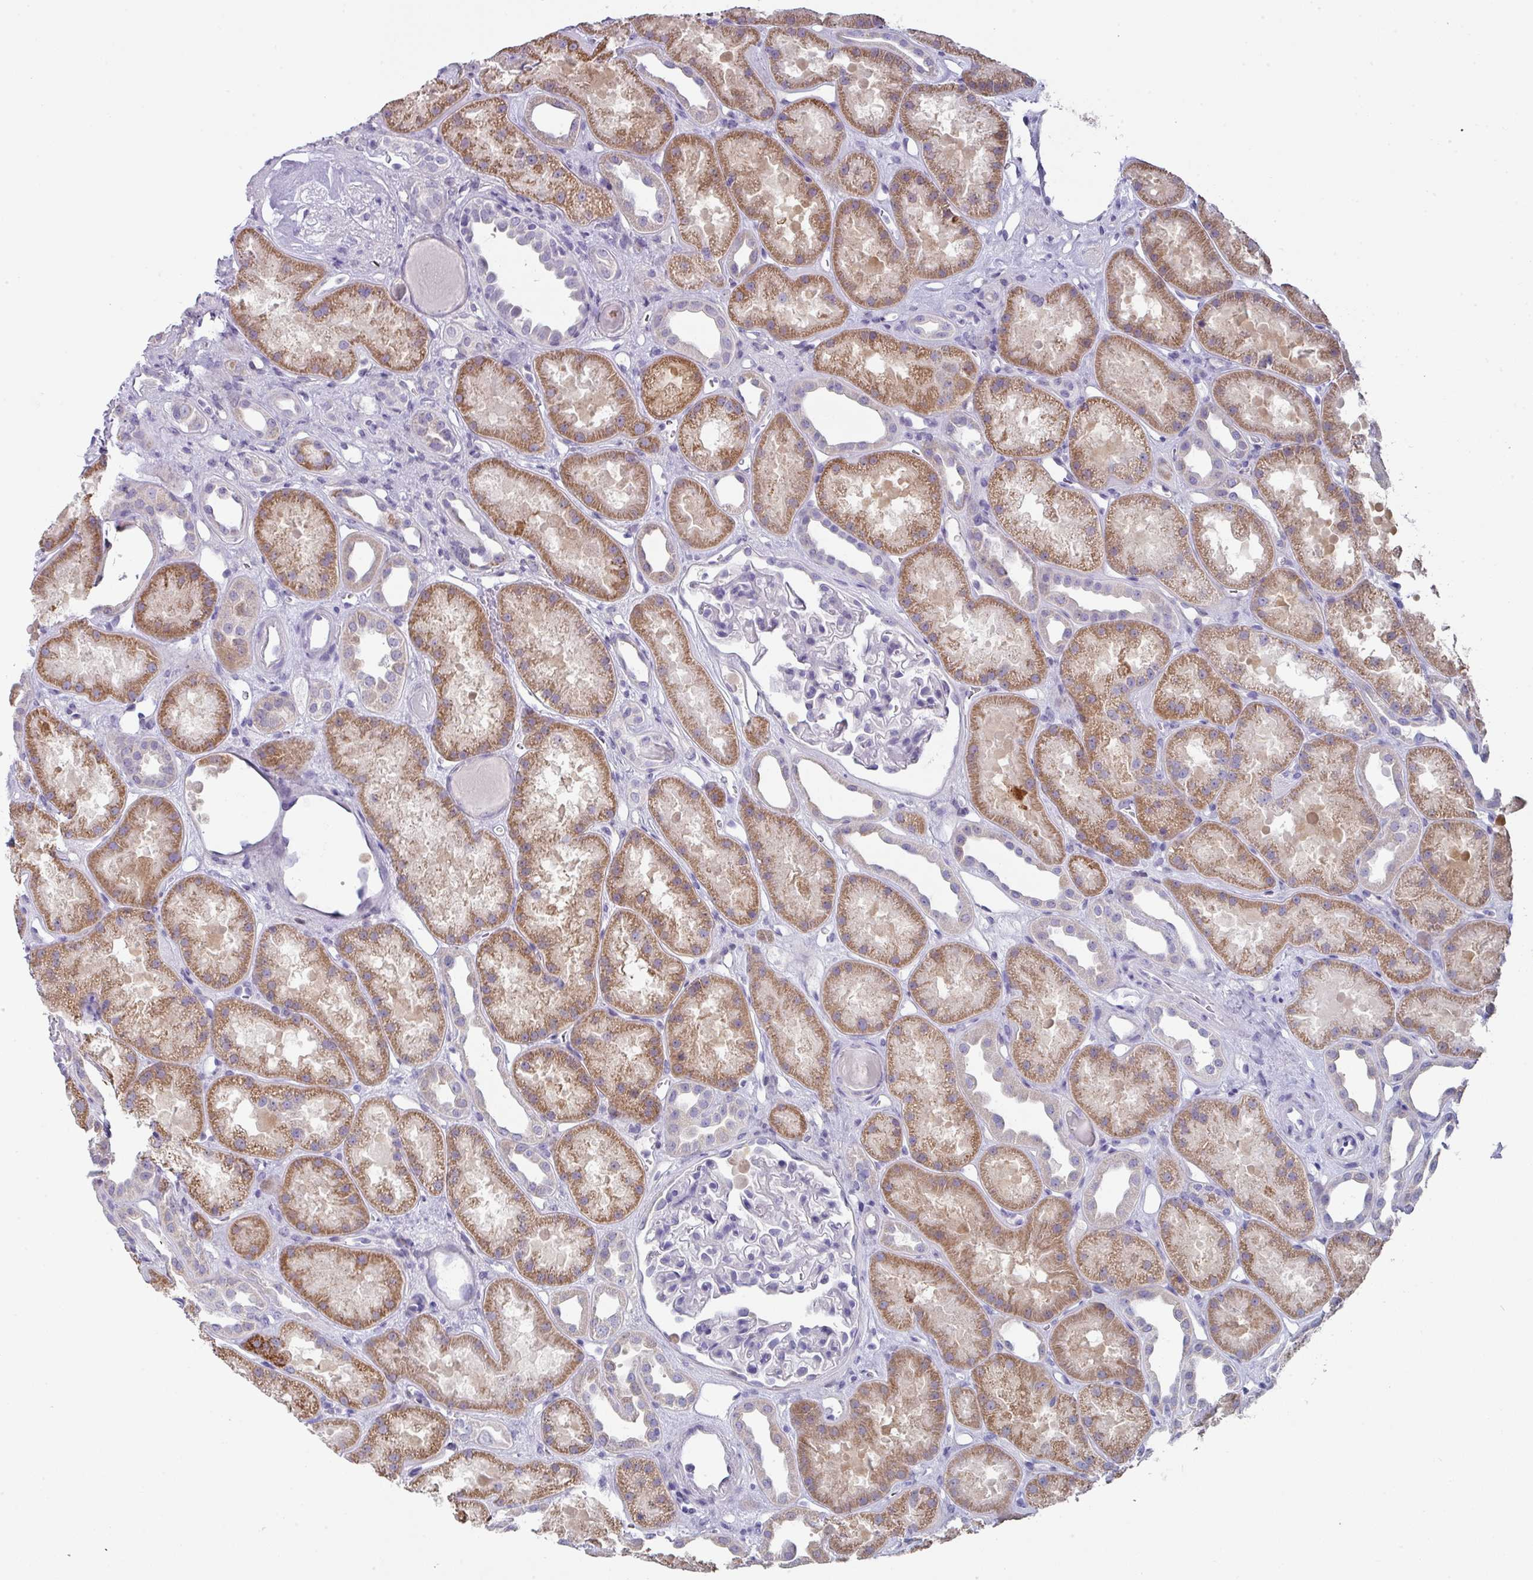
{"staining": {"intensity": "negative", "quantity": "none", "location": "none"}, "tissue": "kidney", "cell_type": "Cells in glomeruli", "image_type": "normal", "snomed": [{"axis": "morphology", "description": "Normal tissue, NOS"}, {"axis": "topography", "description": "Kidney"}], "caption": "Immunohistochemistry image of normal human kidney stained for a protein (brown), which shows no staining in cells in glomeruli.", "gene": "DEFB115", "patient": {"sex": "male", "age": 61}}